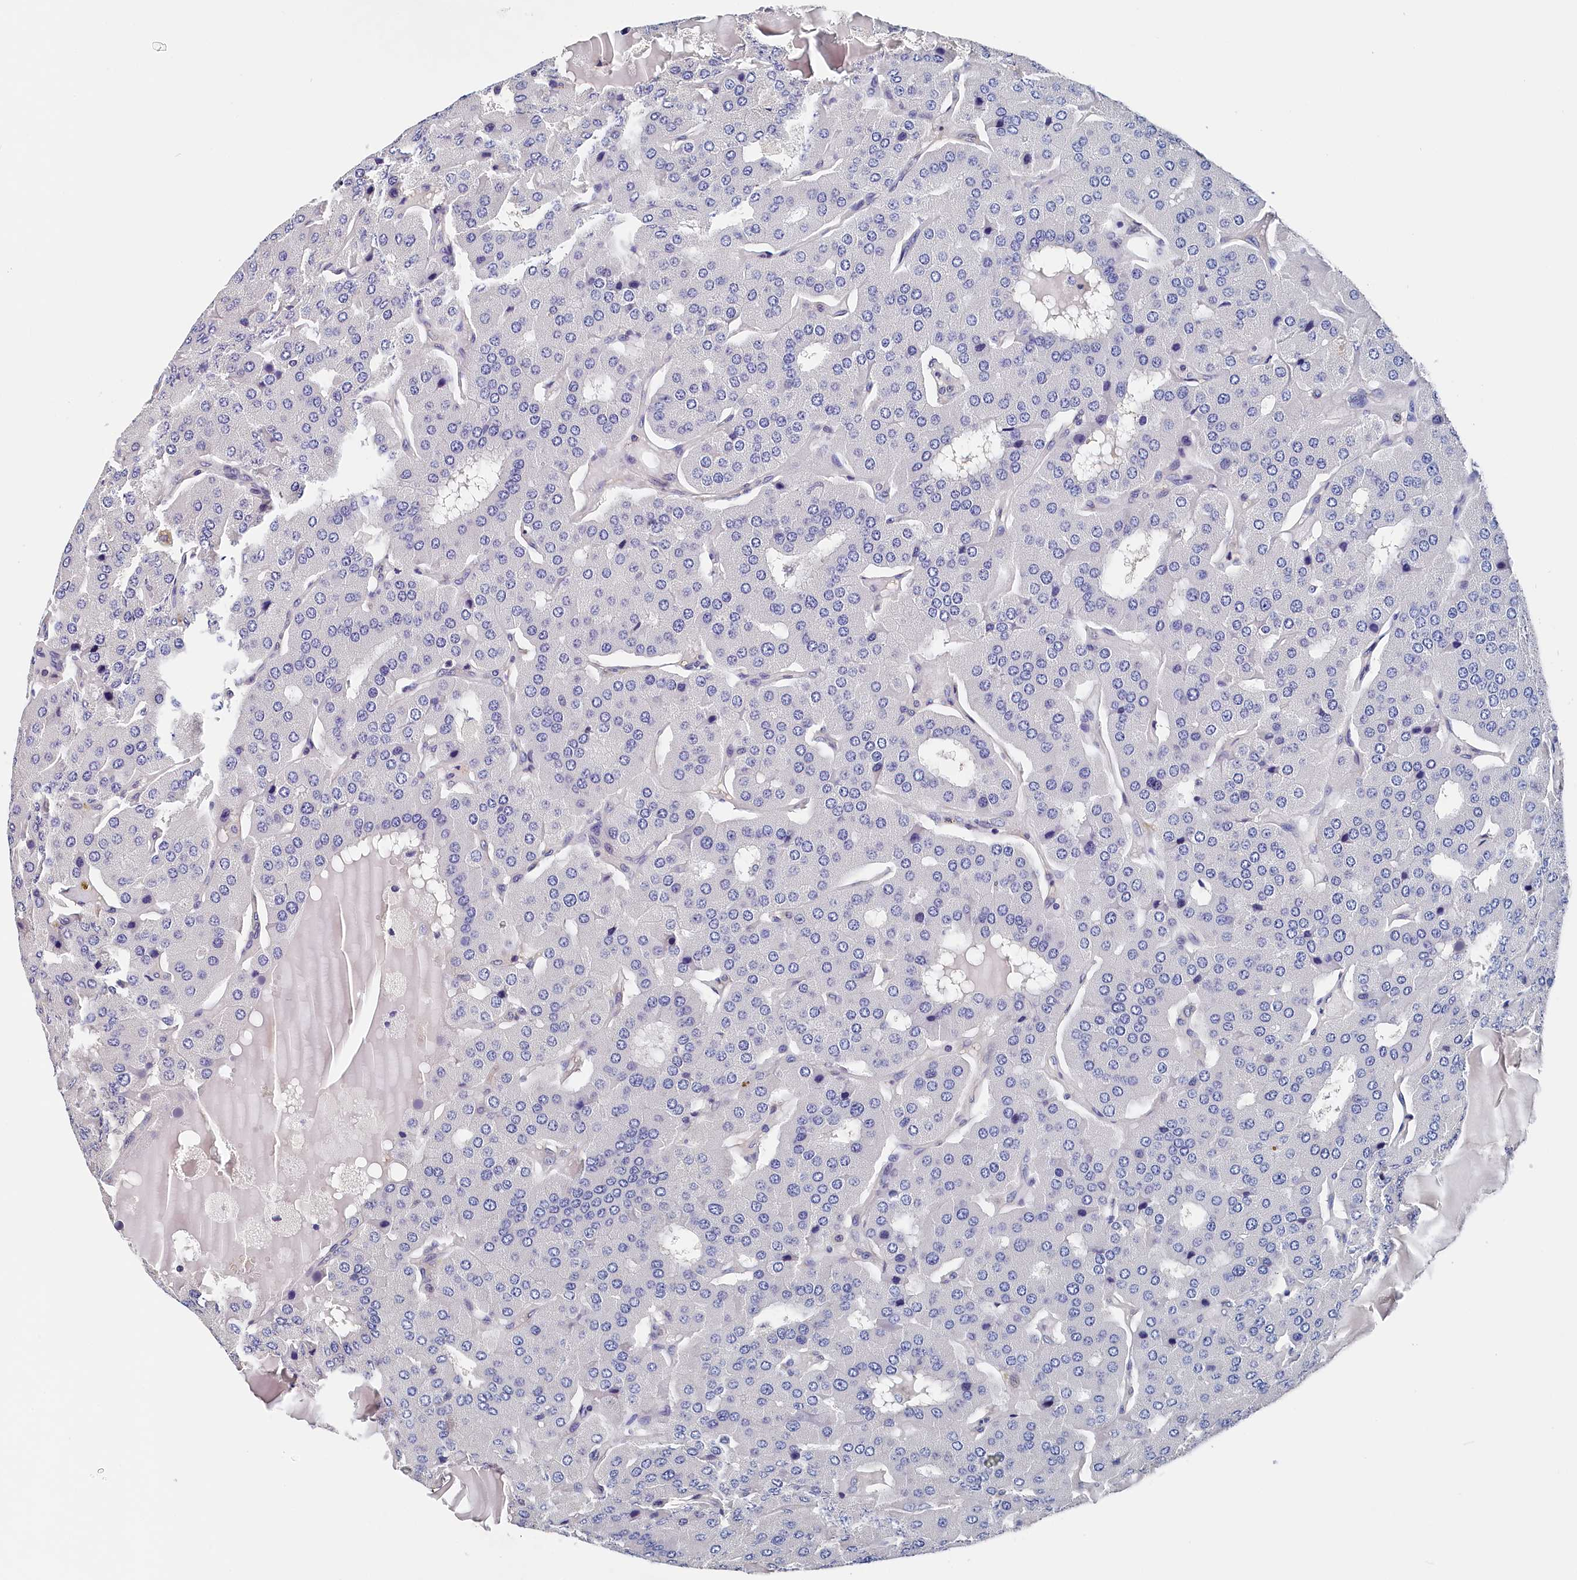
{"staining": {"intensity": "negative", "quantity": "none", "location": "none"}, "tissue": "parathyroid gland", "cell_type": "Glandular cells", "image_type": "normal", "snomed": [{"axis": "morphology", "description": "Normal tissue, NOS"}, {"axis": "morphology", "description": "Adenoma, NOS"}, {"axis": "topography", "description": "Parathyroid gland"}], "caption": "Parathyroid gland stained for a protein using immunohistochemistry (IHC) displays no positivity glandular cells.", "gene": "BHMT", "patient": {"sex": "female", "age": 86}}